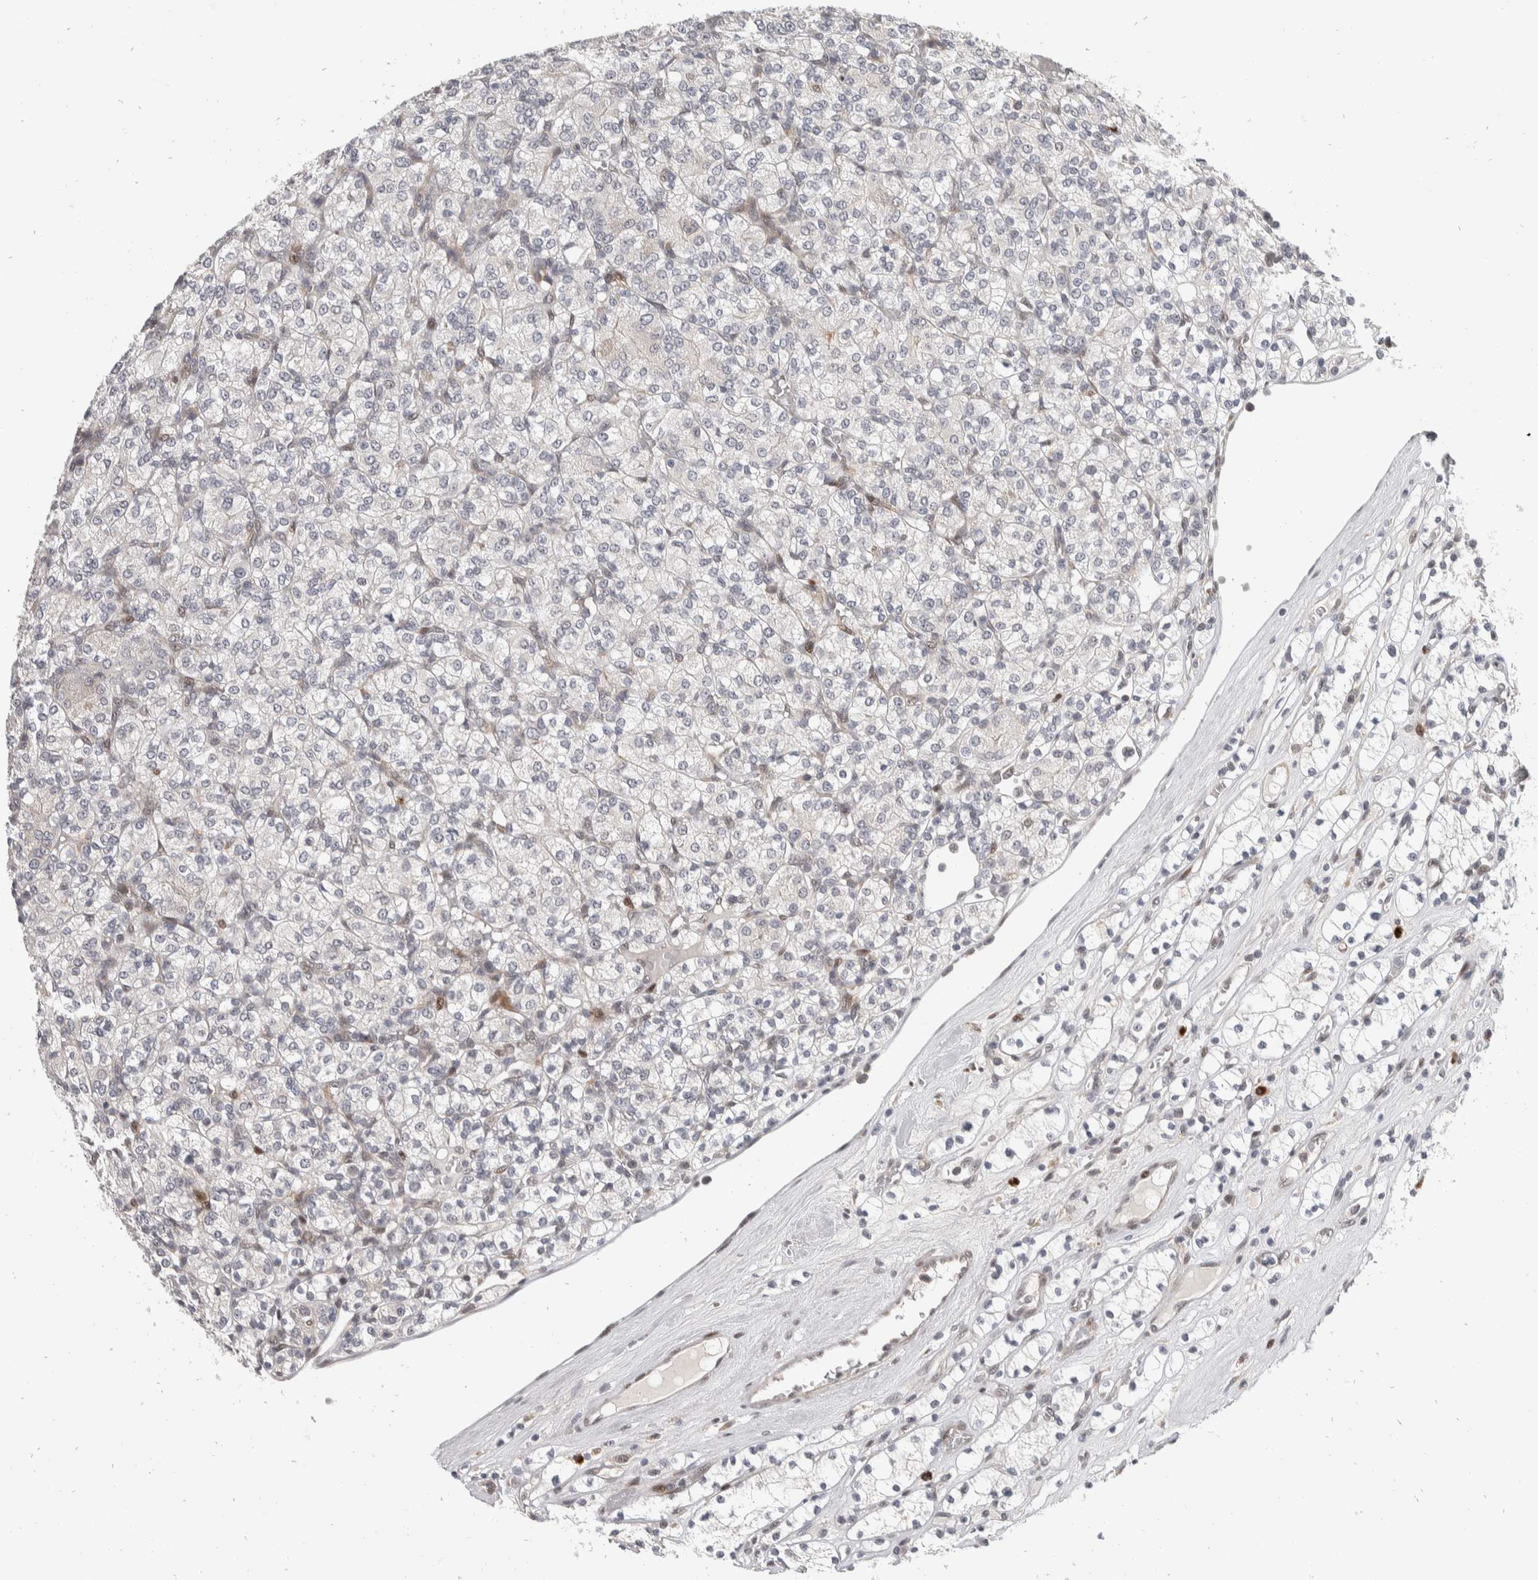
{"staining": {"intensity": "negative", "quantity": "none", "location": "none"}, "tissue": "renal cancer", "cell_type": "Tumor cells", "image_type": "cancer", "snomed": [{"axis": "morphology", "description": "Adenocarcinoma, NOS"}, {"axis": "topography", "description": "Kidney"}], "caption": "An image of human adenocarcinoma (renal) is negative for staining in tumor cells.", "gene": "ZNF703", "patient": {"sex": "male", "age": 77}}